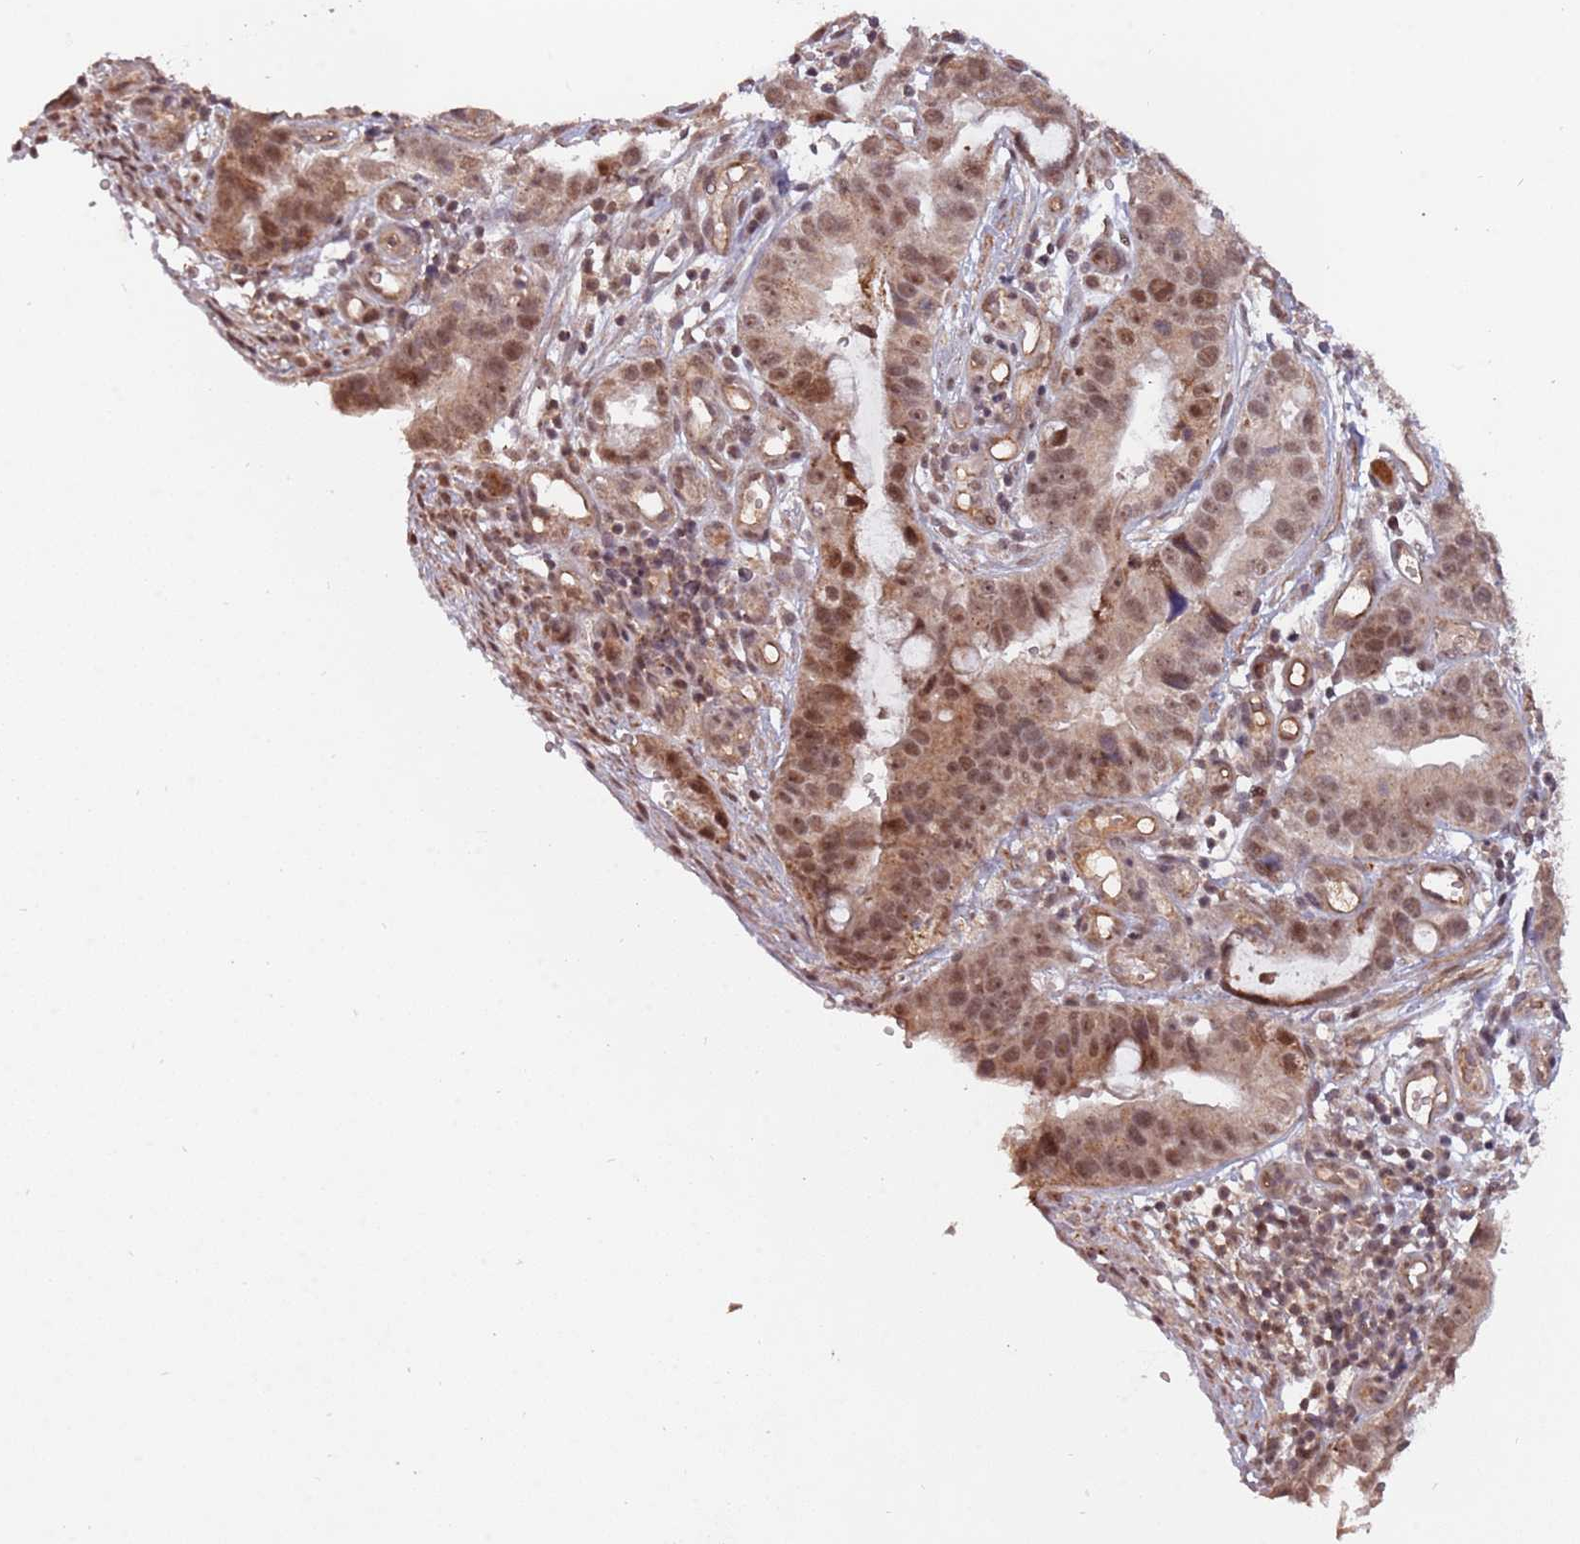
{"staining": {"intensity": "moderate", "quantity": ">75%", "location": "cytoplasmic/membranous,nuclear"}, "tissue": "stomach cancer", "cell_type": "Tumor cells", "image_type": "cancer", "snomed": [{"axis": "morphology", "description": "Adenocarcinoma, NOS"}, {"axis": "topography", "description": "Stomach"}], "caption": "Protein analysis of stomach adenocarcinoma tissue exhibits moderate cytoplasmic/membranous and nuclear positivity in approximately >75% of tumor cells.", "gene": "SUDS3", "patient": {"sex": "male", "age": 55}}